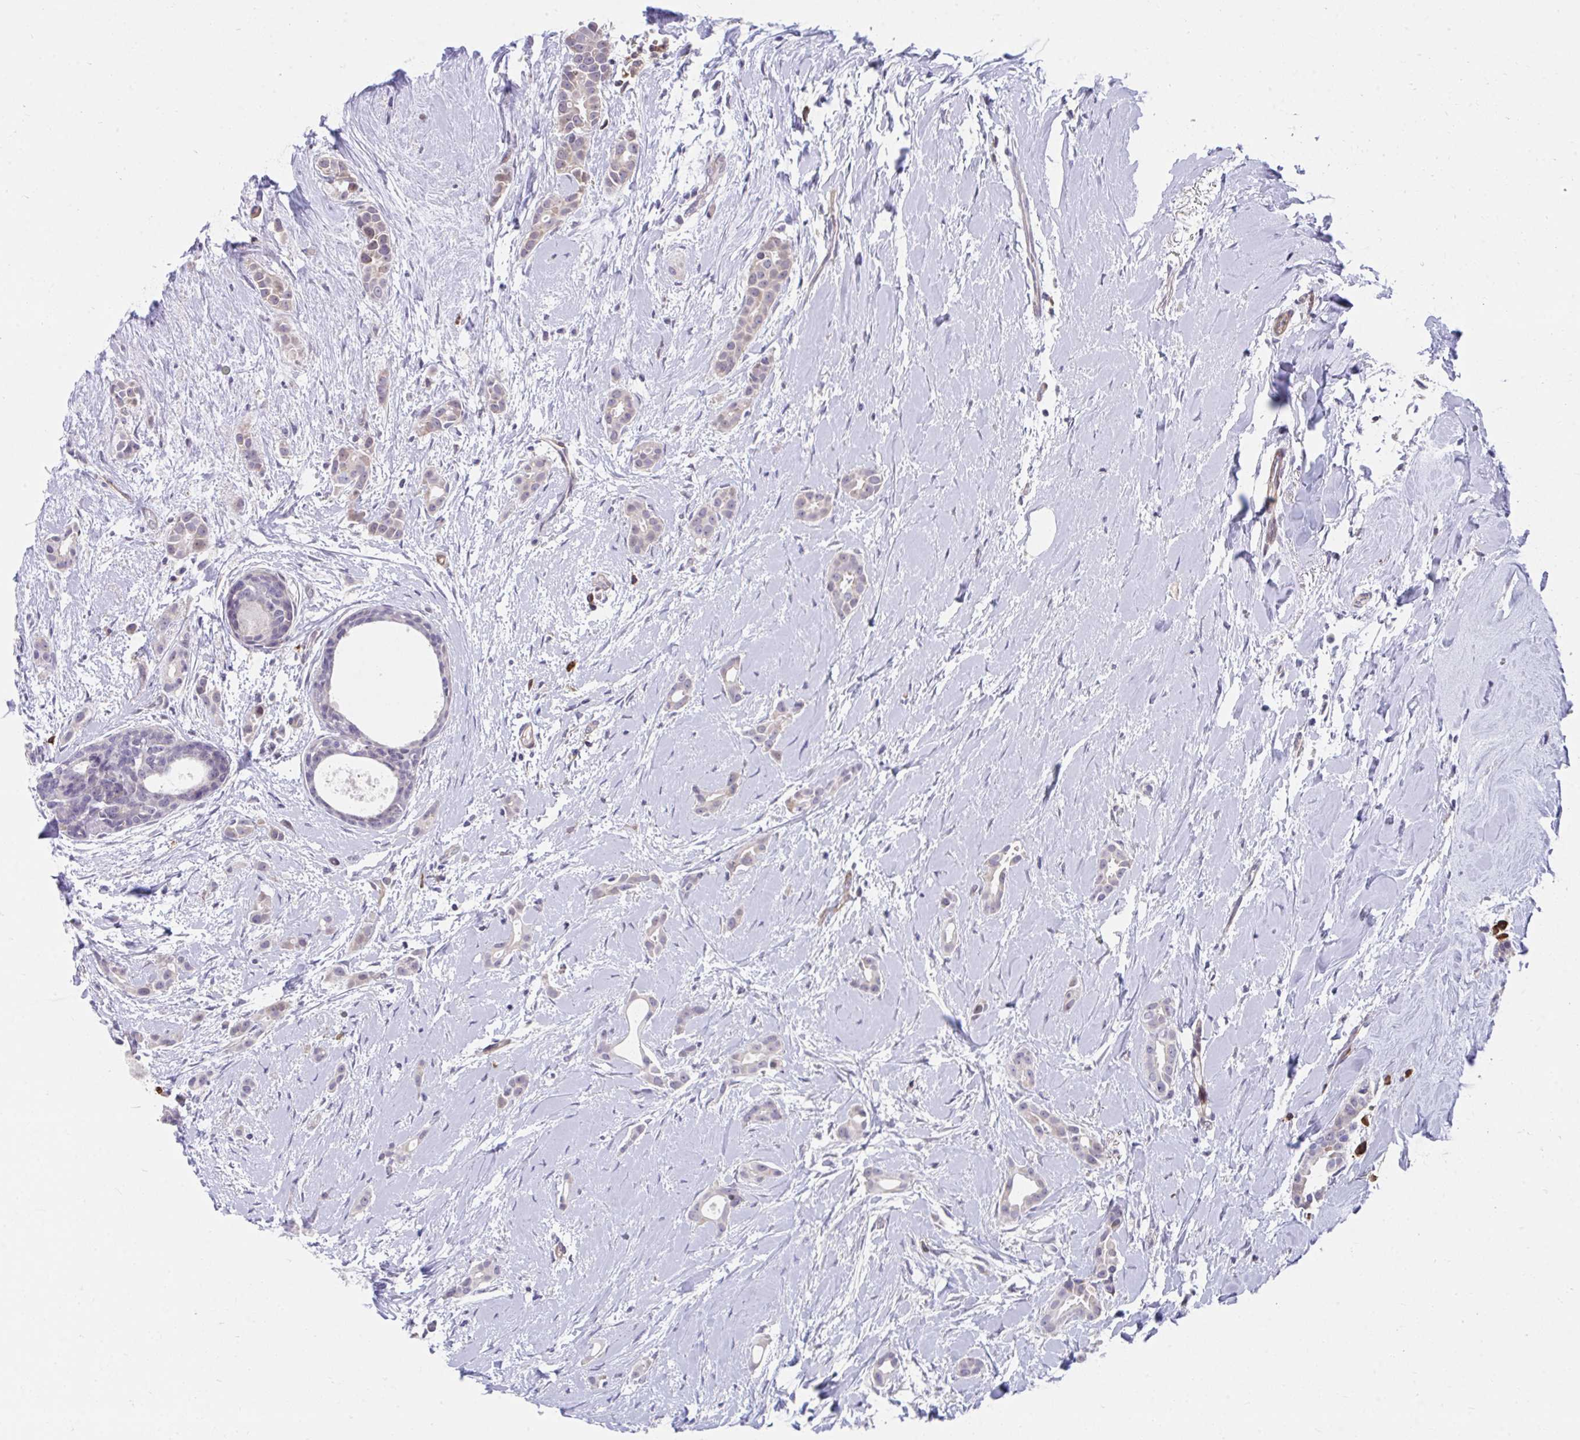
{"staining": {"intensity": "negative", "quantity": "none", "location": "none"}, "tissue": "breast cancer", "cell_type": "Tumor cells", "image_type": "cancer", "snomed": [{"axis": "morphology", "description": "Duct carcinoma"}, {"axis": "topography", "description": "Breast"}], "caption": "DAB immunohistochemical staining of invasive ductal carcinoma (breast) exhibits no significant expression in tumor cells. (Immunohistochemistry, brightfield microscopy, high magnification).", "gene": "SLAMF7", "patient": {"sex": "female", "age": 64}}